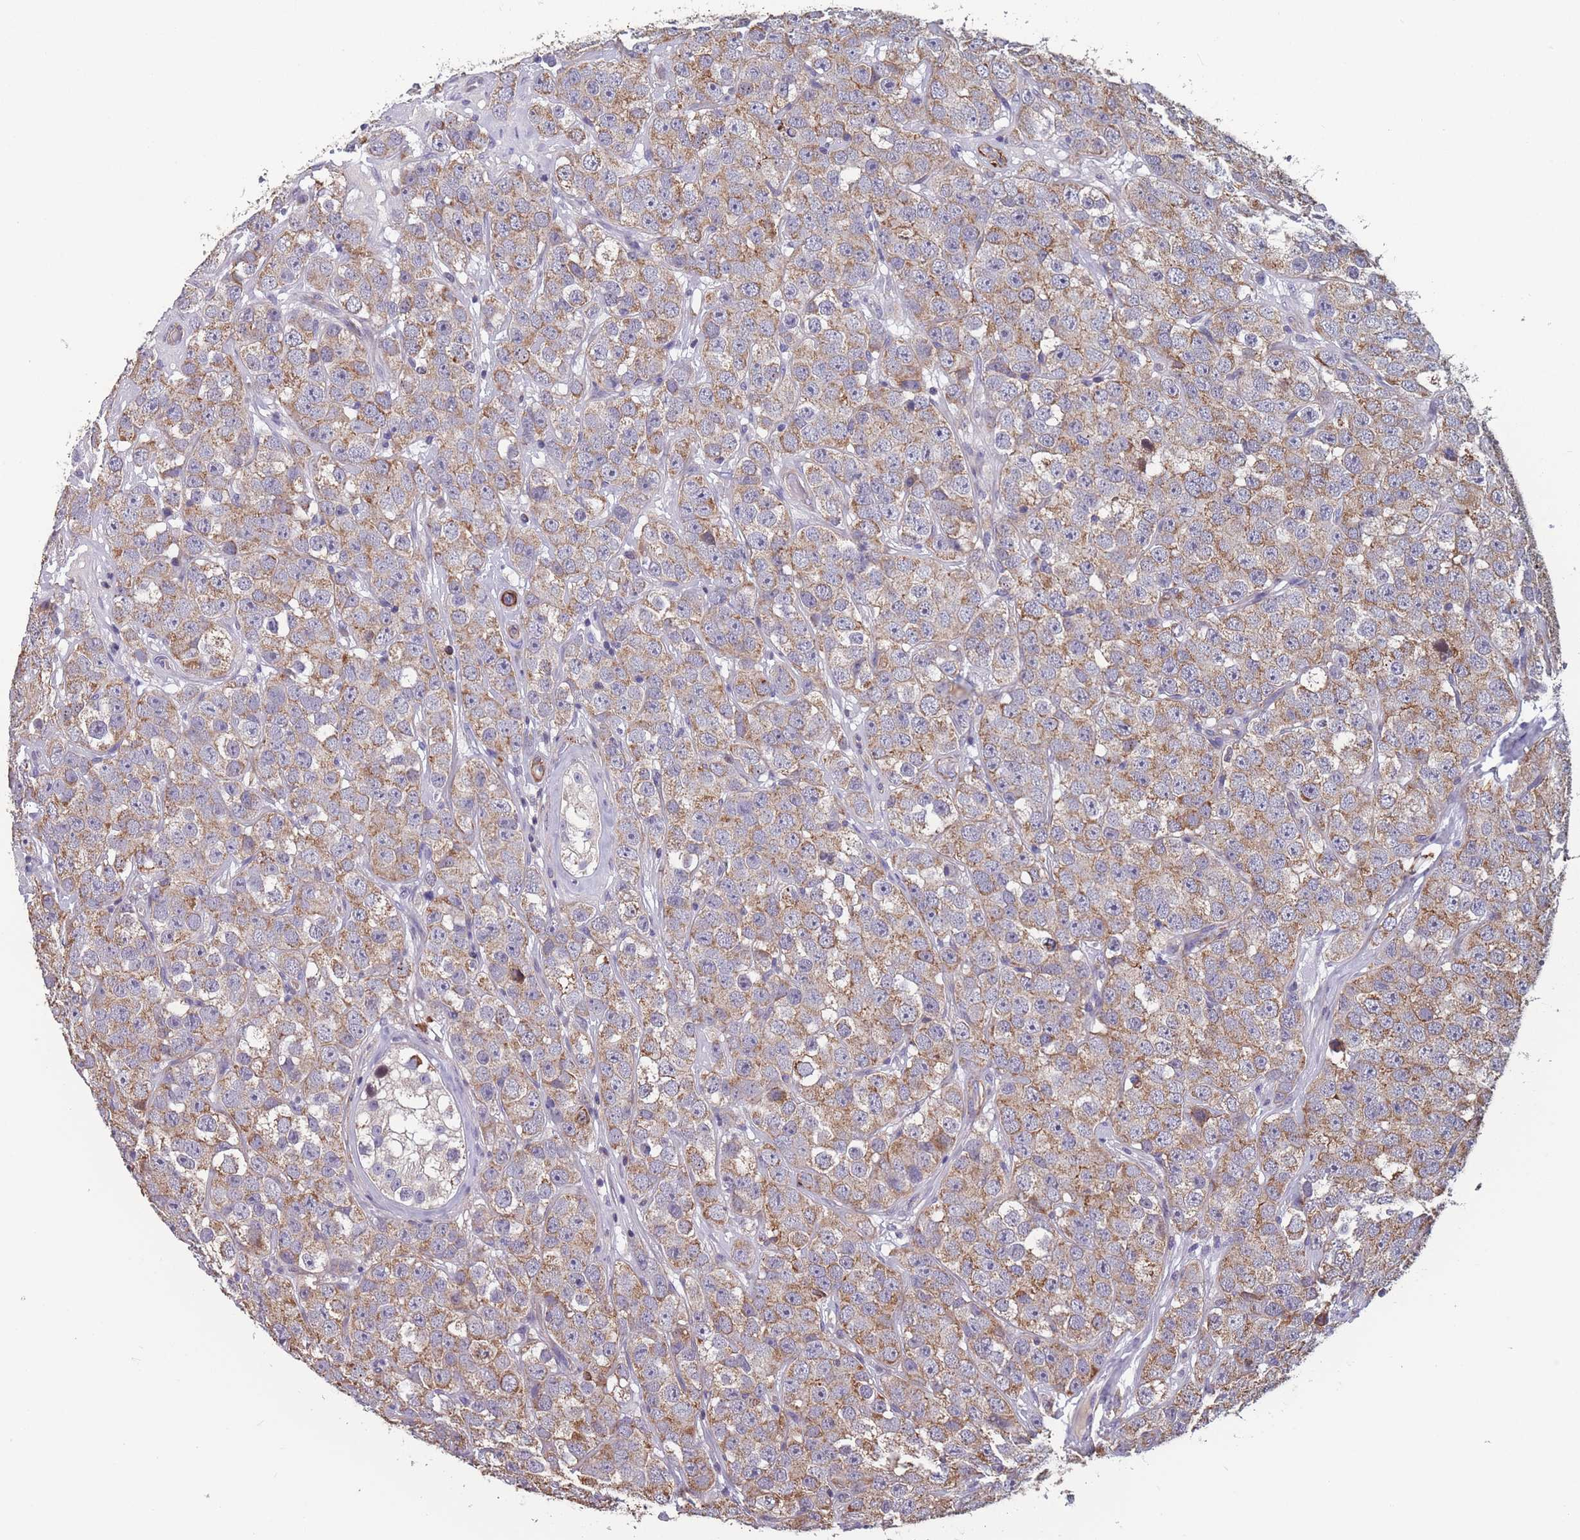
{"staining": {"intensity": "moderate", "quantity": ">75%", "location": "cytoplasmic/membranous"}, "tissue": "testis cancer", "cell_type": "Tumor cells", "image_type": "cancer", "snomed": [{"axis": "morphology", "description": "Seminoma, NOS"}, {"axis": "topography", "description": "Testis"}], "caption": "Testis cancer stained with a protein marker displays moderate staining in tumor cells.", "gene": "TOMM40L", "patient": {"sex": "male", "age": 28}}